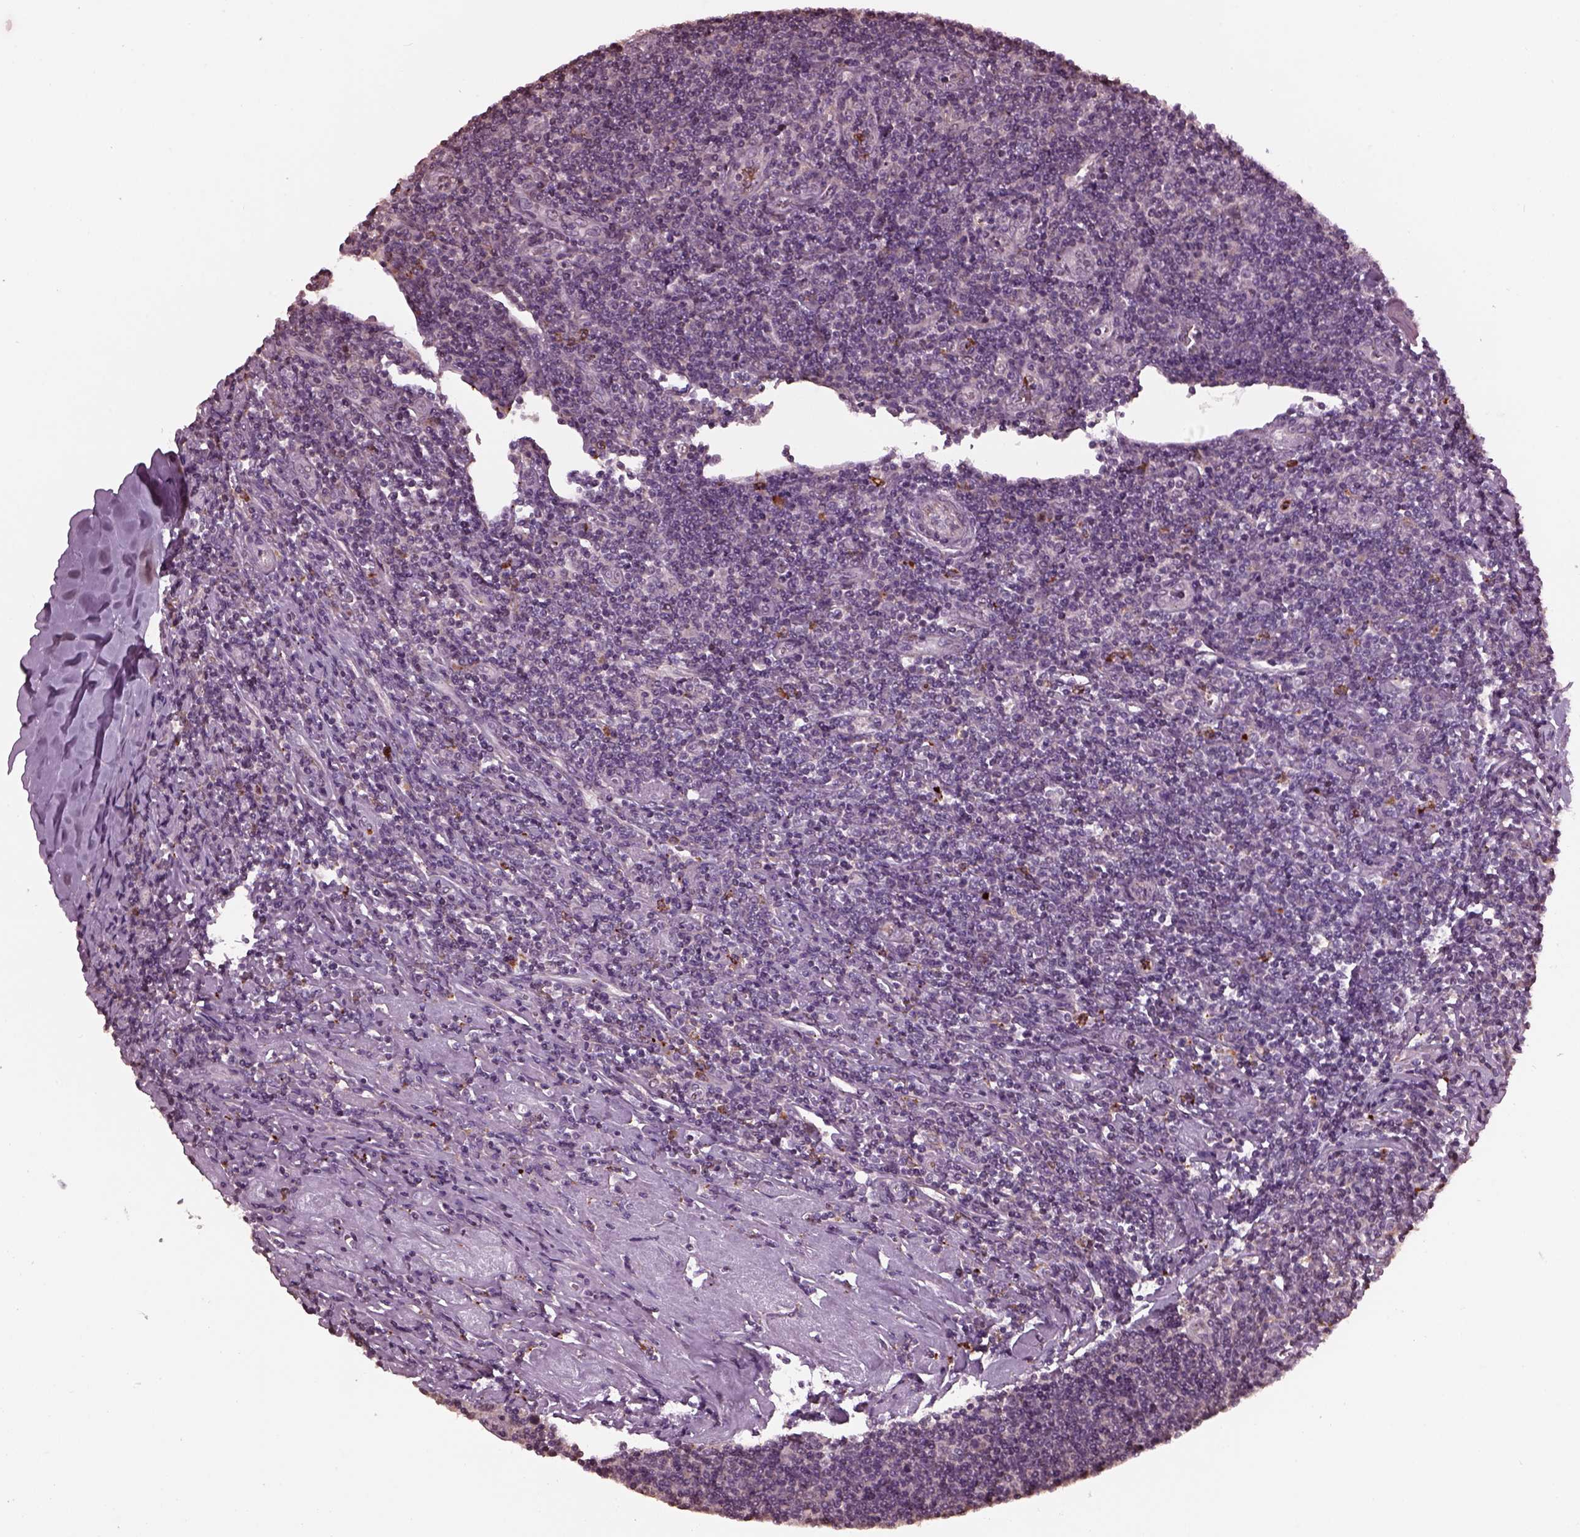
{"staining": {"intensity": "negative", "quantity": "none", "location": "none"}, "tissue": "lymphoma", "cell_type": "Tumor cells", "image_type": "cancer", "snomed": [{"axis": "morphology", "description": "Hodgkin's disease, NOS"}, {"axis": "topography", "description": "Lymph node"}], "caption": "This is an immunohistochemistry photomicrograph of Hodgkin's disease. There is no expression in tumor cells.", "gene": "RUFY3", "patient": {"sex": "male", "age": 40}}